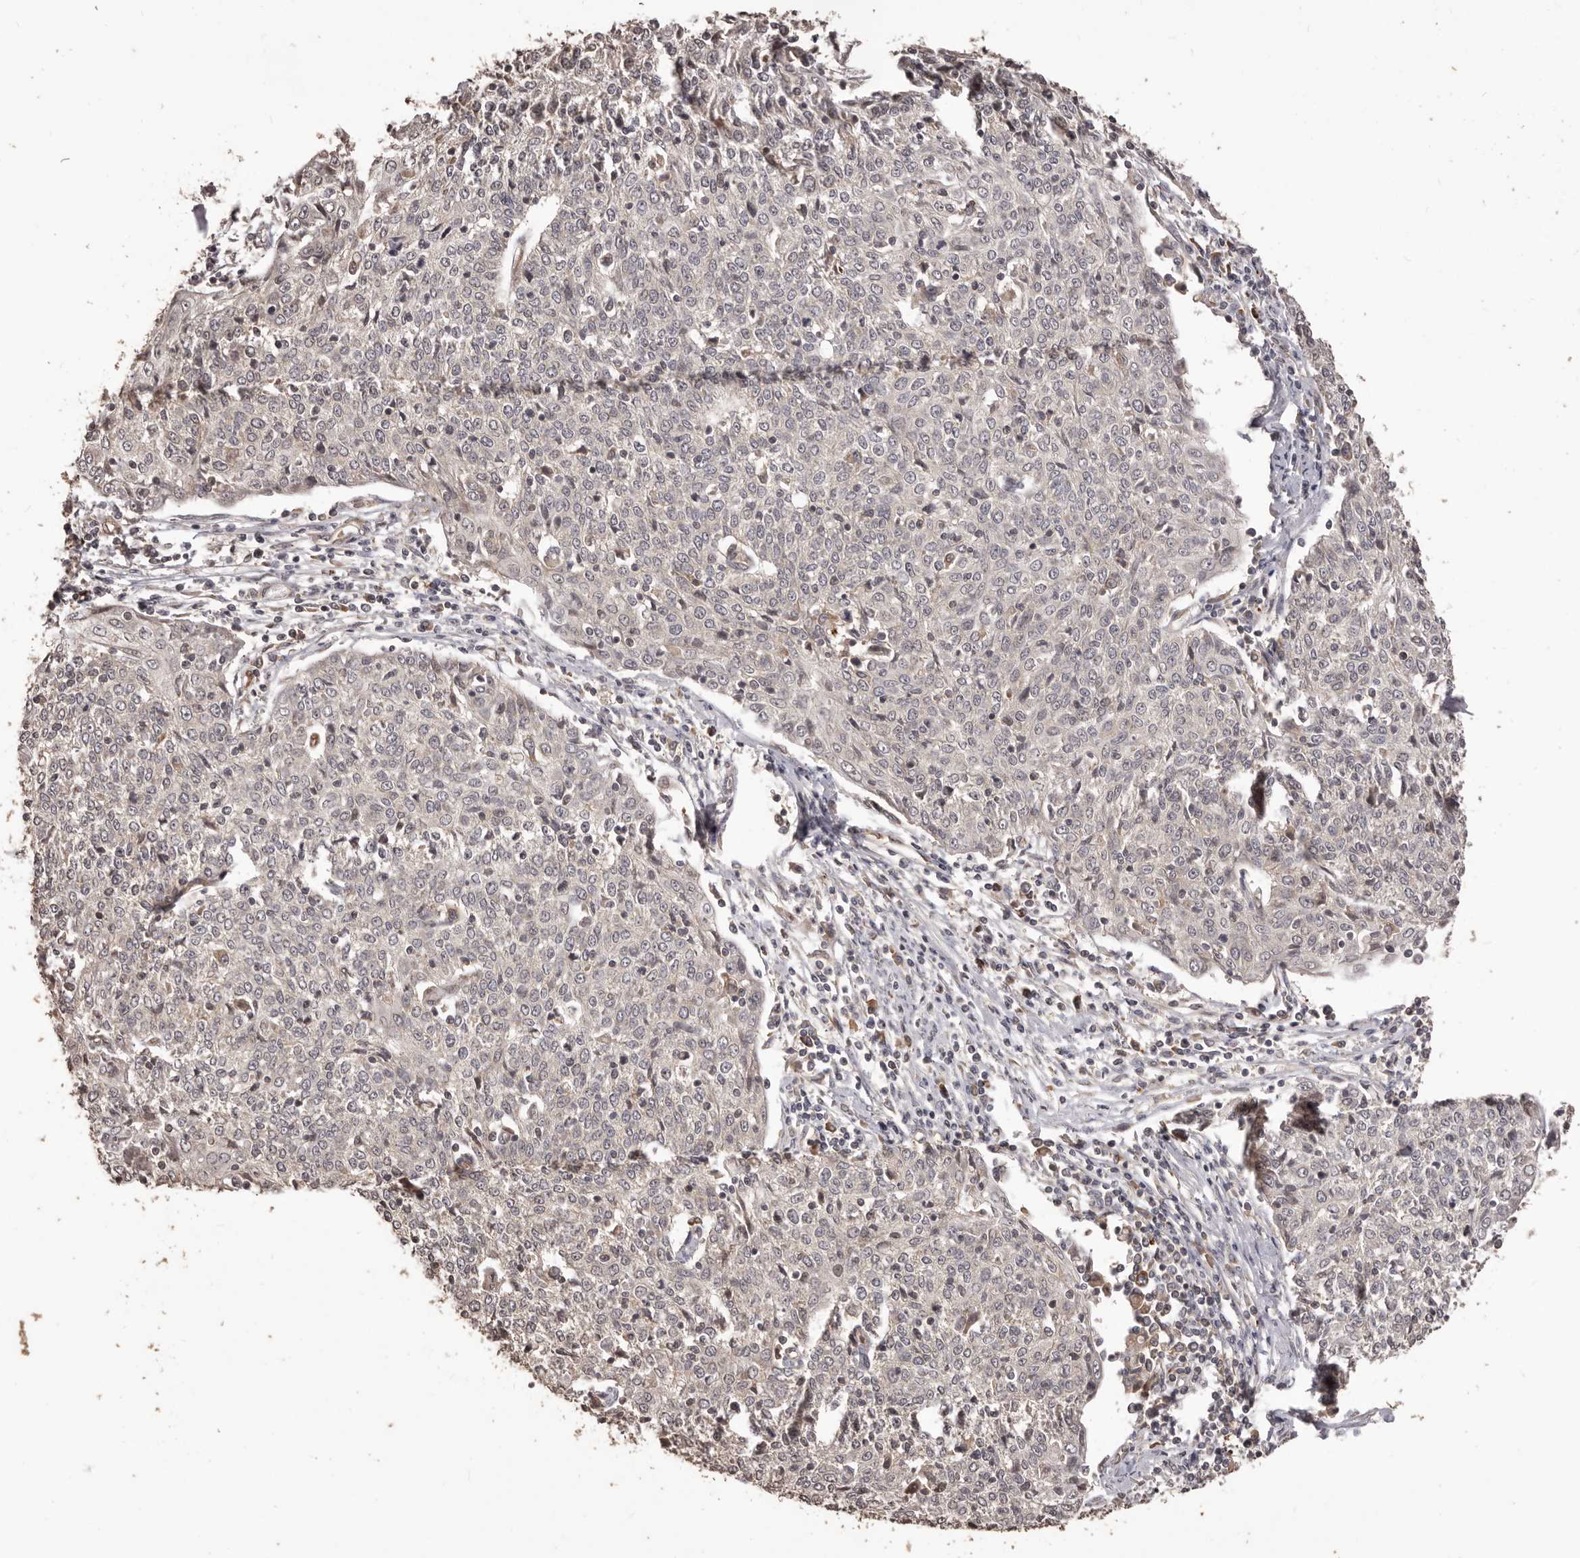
{"staining": {"intensity": "negative", "quantity": "none", "location": "none"}, "tissue": "cervical cancer", "cell_type": "Tumor cells", "image_type": "cancer", "snomed": [{"axis": "morphology", "description": "Squamous cell carcinoma, NOS"}, {"axis": "topography", "description": "Cervix"}], "caption": "An immunohistochemistry (IHC) image of cervical cancer (squamous cell carcinoma) is shown. There is no staining in tumor cells of cervical cancer (squamous cell carcinoma).", "gene": "QRSL1", "patient": {"sex": "female", "age": 48}}